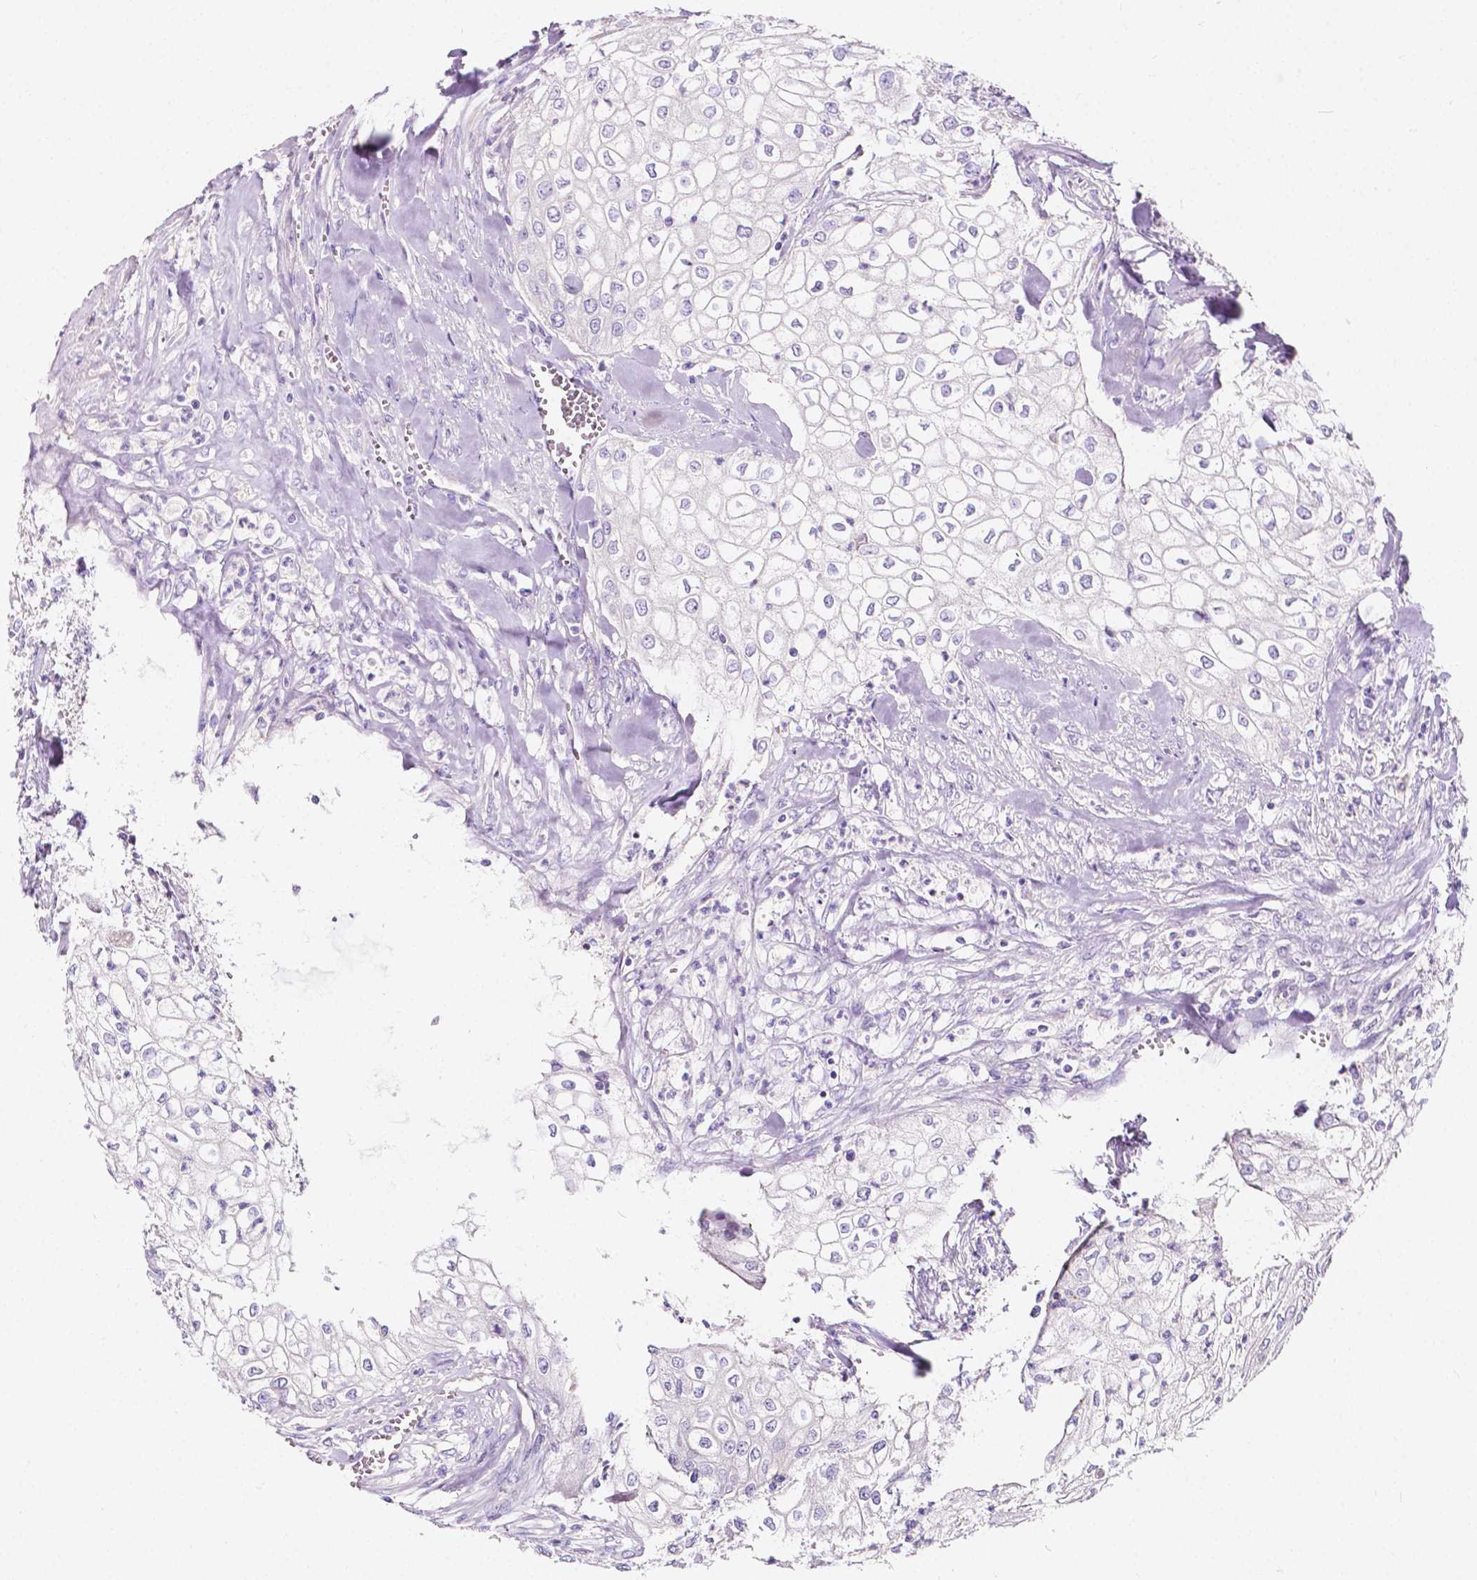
{"staining": {"intensity": "negative", "quantity": "none", "location": "none"}, "tissue": "urothelial cancer", "cell_type": "Tumor cells", "image_type": "cancer", "snomed": [{"axis": "morphology", "description": "Urothelial carcinoma, High grade"}, {"axis": "topography", "description": "Urinary bladder"}], "caption": "Tumor cells are negative for brown protein staining in urothelial cancer.", "gene": "CLSTN2", "patient": {"sex": "male", "age": 62}}